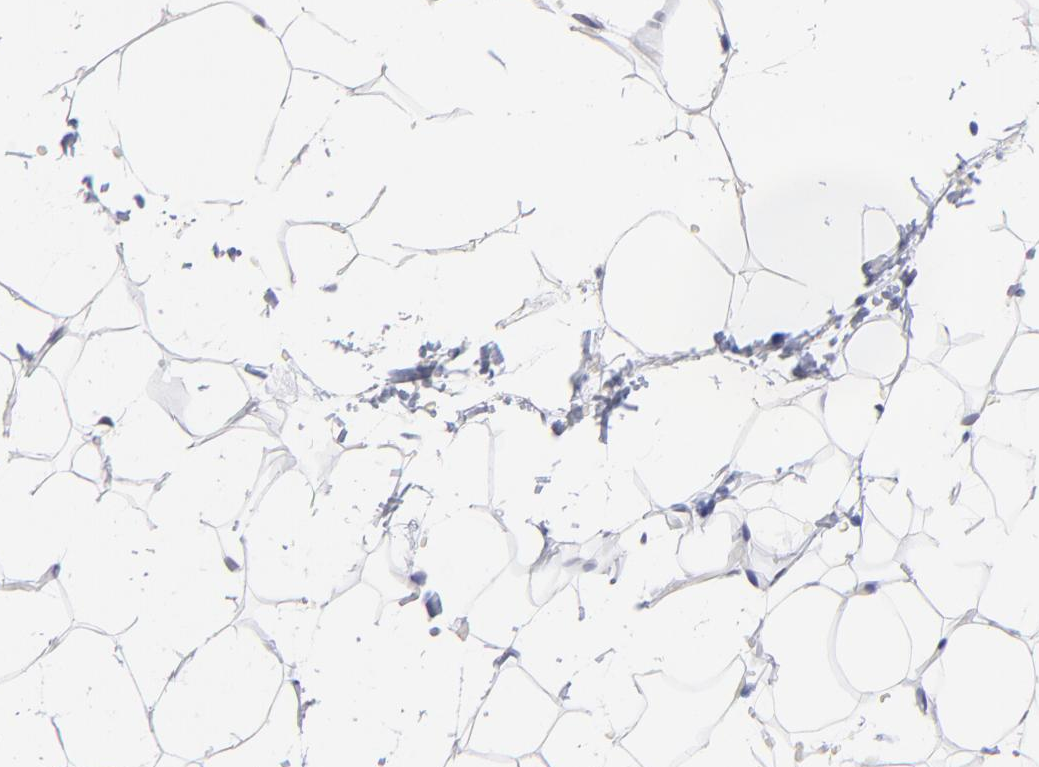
{"staining": {"intensity": "negative", "quantity": "none", "location": "none"}, "tissue": "adipose tissue", "cell_type": "Adipocytes", "image_type": "normal", "snomed": [{"axis": "morphology", "description": "Normal tissue, NOS"}, {"axis": "morphology", "description": "Fibrosis, NOS"}, {"axis": "topography", "description": "Breast"}], "caption": "IHC micrograph of benign adipose tissue: human adipose tissue stained with DAB (3,3'-diaminobenzidine) shows no significant protein expression in adipocytes. The staining is performed using DAB (3,3'-diaminobenzidine) brown chromogen with nuclei counter-stained in using hematoxylin.", "gene": "UBE2E2", "patient": {"sex": "female", "age": 24}}